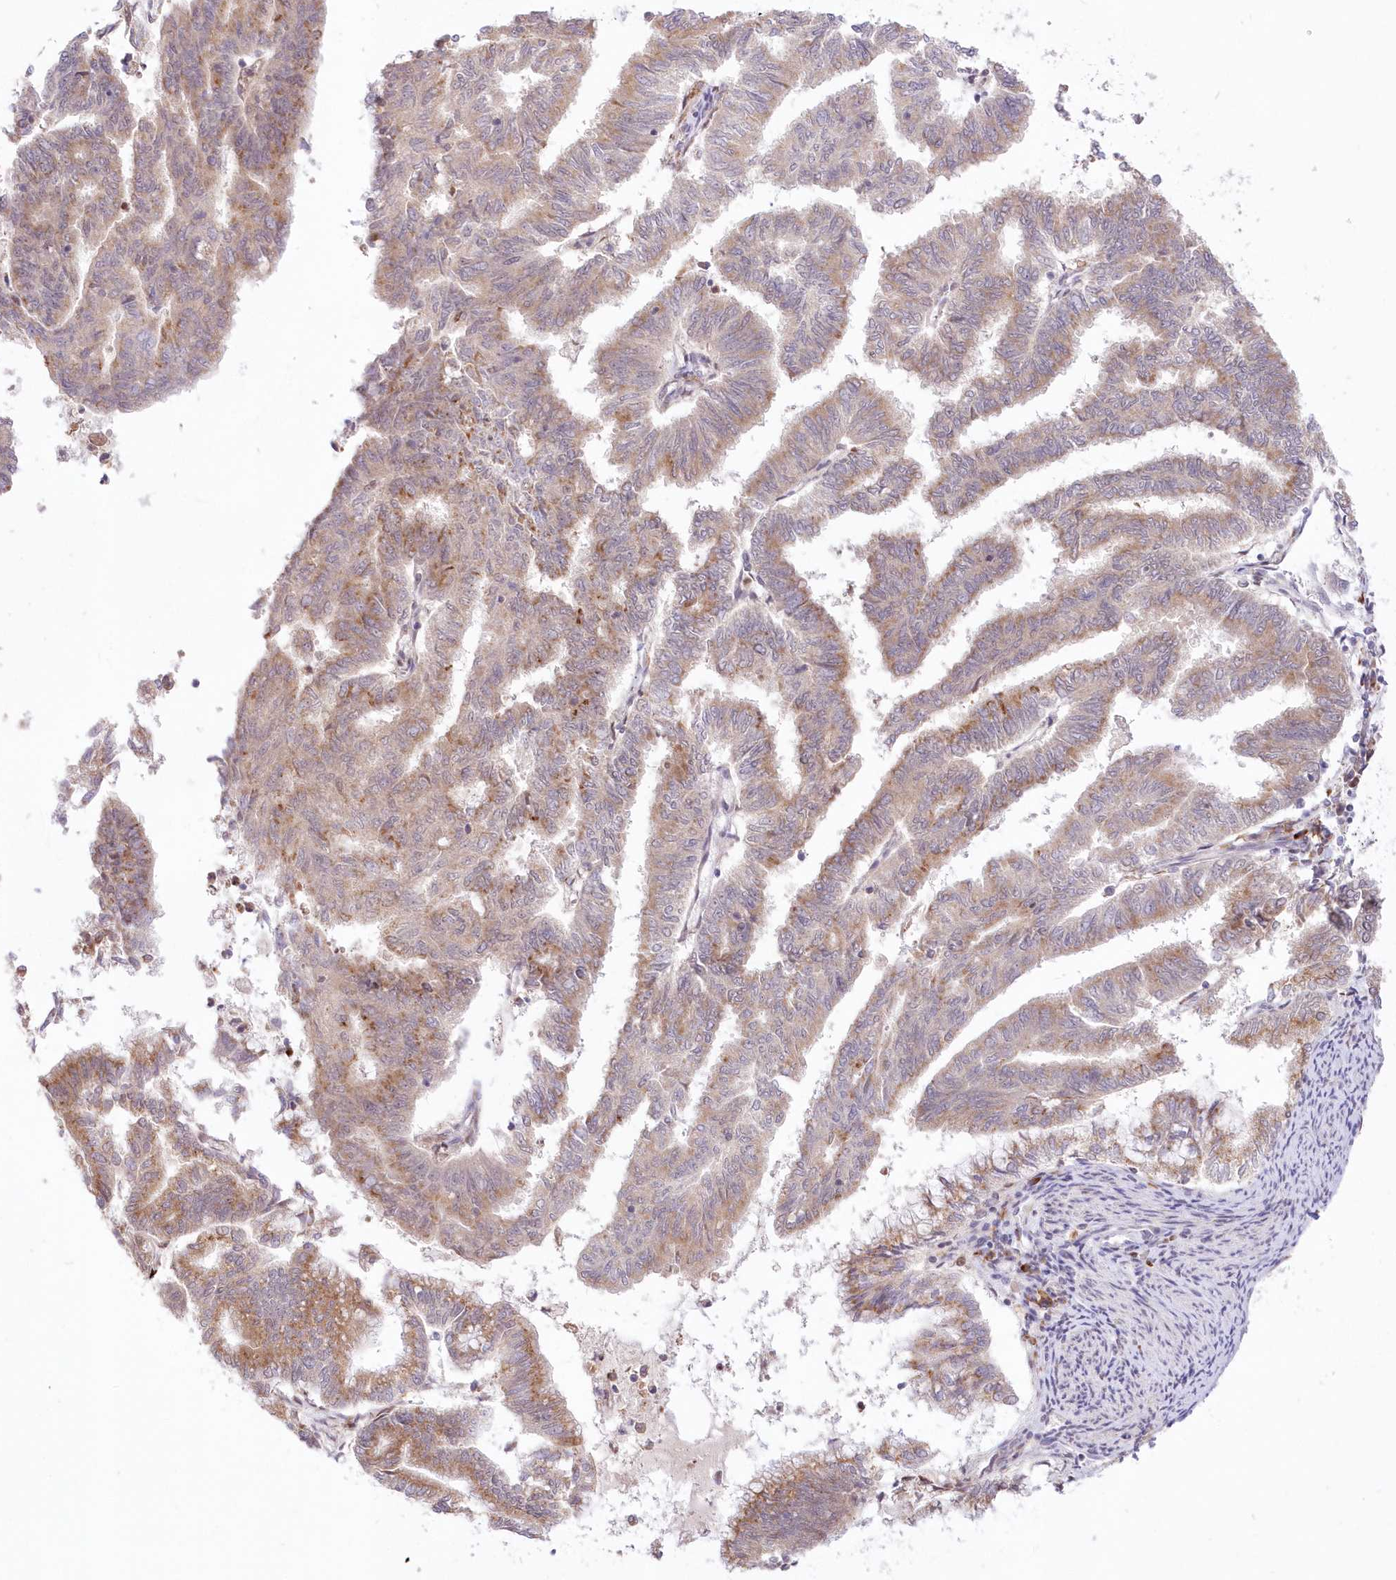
{"staining": {"intensity": "moderate", "quantity": "25%-75%", "location": "cytoplasmic/membranous,nuclear"}, "tissue": "endometrial cancer", "cell_type": "Tumor cells", "image_type": "cancer", "snomed": [{"axis": "morphology", "description": "Adenocarcinoma, NOS"}, {"axis": "topography", "description": "Endometrium"}], "caption": "Immunohistochemical staining of adenocarcinoma (endometrial) exhibits moderate cytoplasmic/membranous and nuclear protein staining in about 25%-75% of tumor cells. (DAB (3,3'-diaminobenzidine) = brown stain, brightfield microscopy at high magnification).", "gene": "LDB1", "patient": {"sex": "female", "age": 79}}